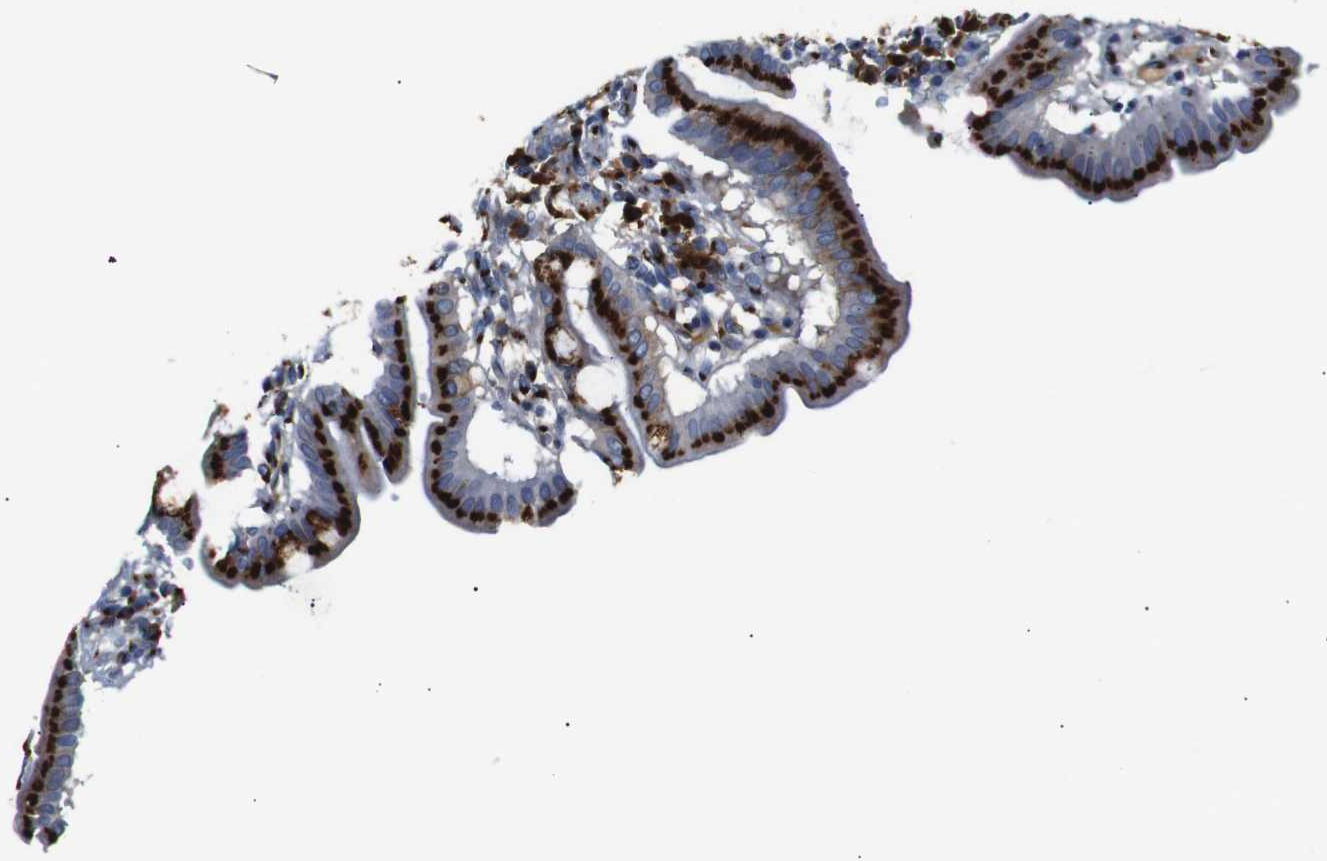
{"staining": {"intensity": "strong", "quantity": ">75%", "location": "cytoplasmic/membranous"}, "tissue": "duodenum", "cell_type": "Glandular cells", "image_type": "normal", "snomed": [{"axis": "morphology", "description": "Normal tissue, NOS"}, {"axis": "topography", "description": "Duodenum"}], "caption": "A high amount of strong cytoplasmic/membranous expression is identified in about >75% of glandular cells in benign duodenum. The protein is shown in brown color, while the nuclei are stained blue.", "gene": "TGOLN2", "patient": {"sex": "male", "age": 50}}